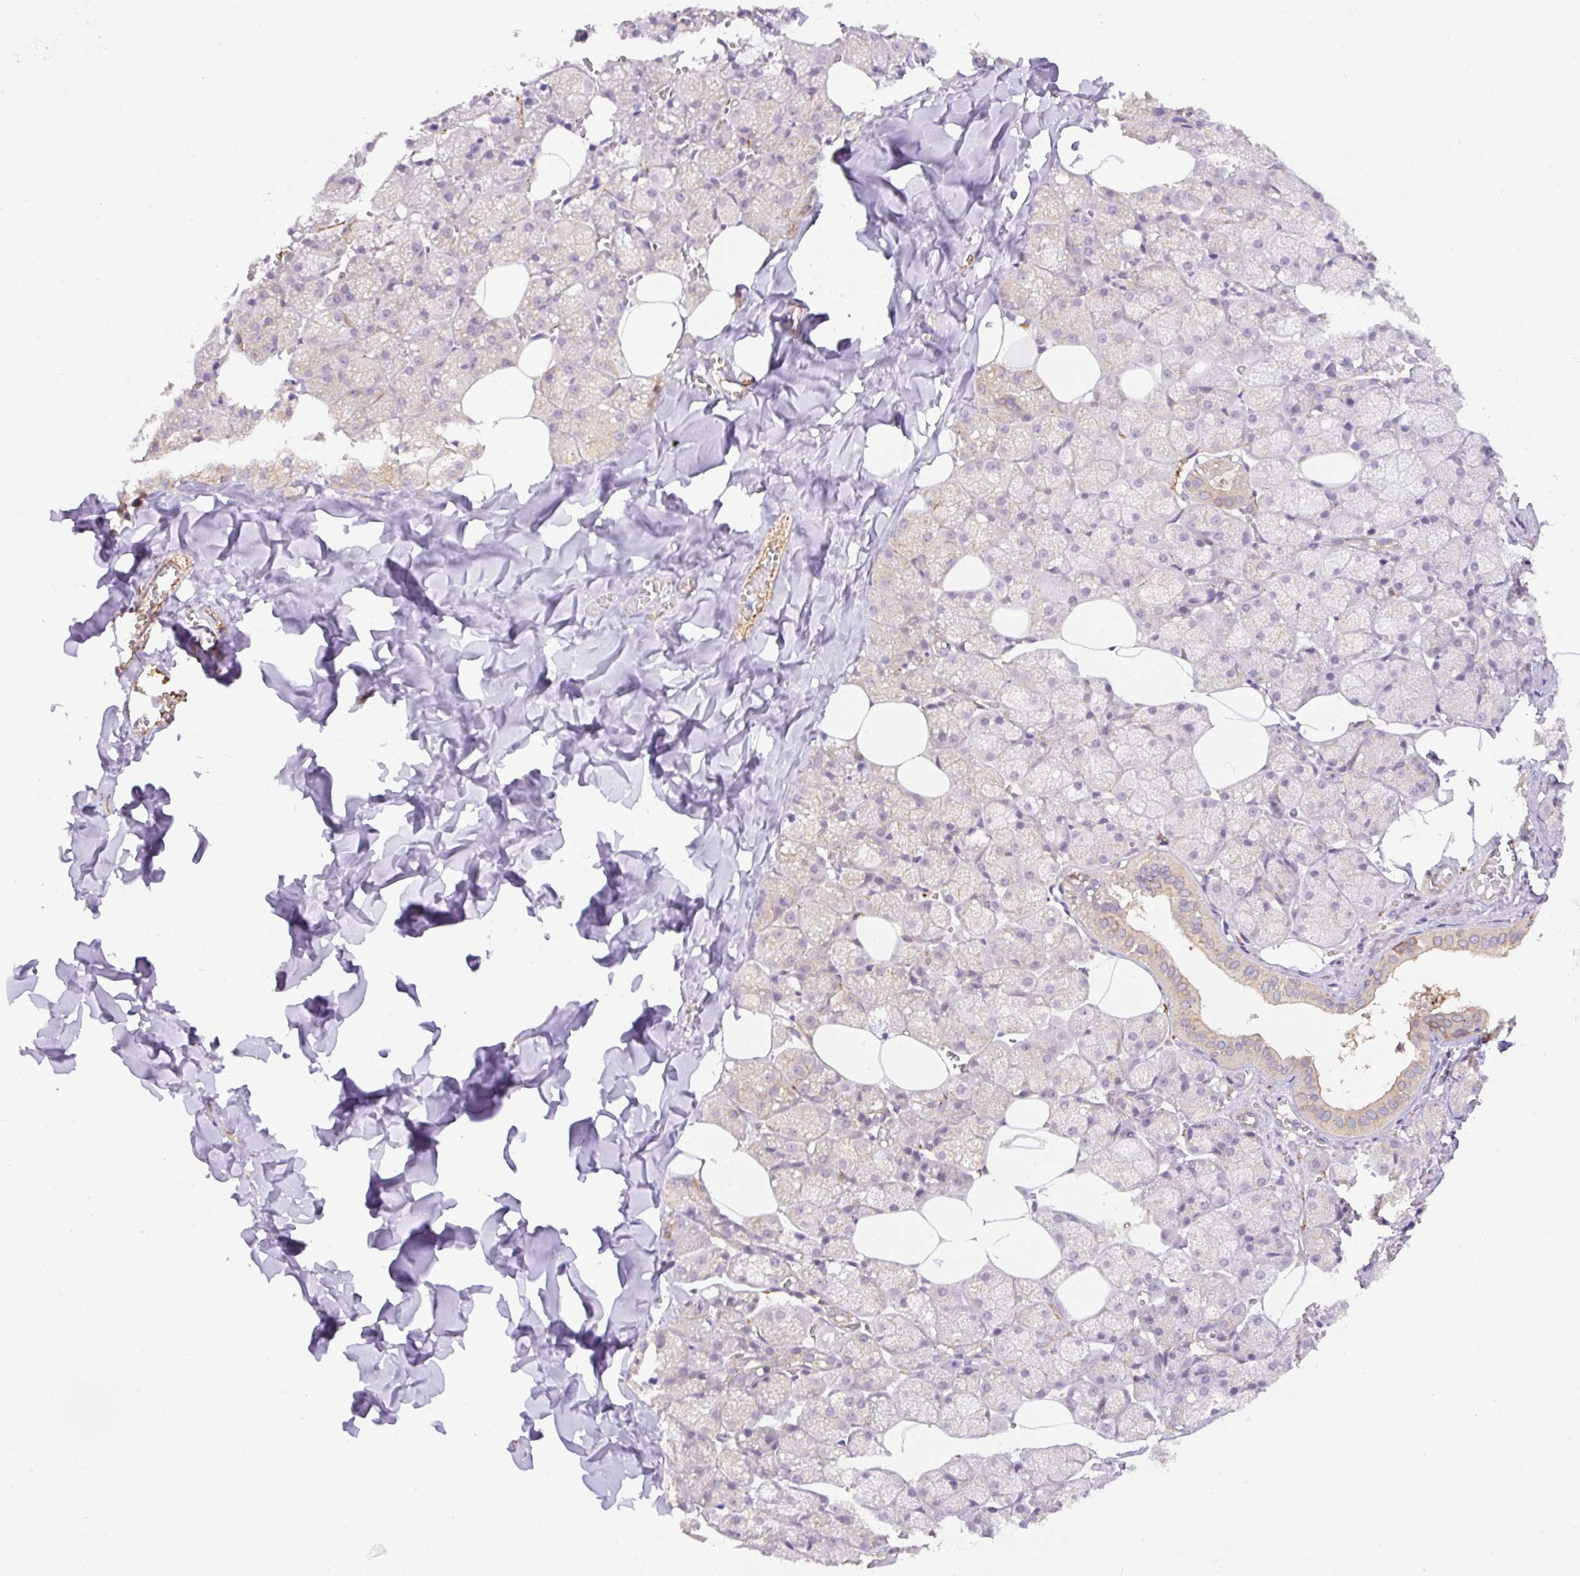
{"staining": {"intensity": "moderate", "quantity": "25%-75%", "location": "cytoplasmic/membranous"}, "tissue": "salivary gland", "cell_type": "Glandular cells", "image_type": "normal", "snomed": [{"axis": "morphology", "description": "Normal tissue, NOS"}, {"axis": "topography", "description": "Salivary gland"}, {"axis": "topography", "description": "Peripheral nerve tissue"}], "caption": "Immunohistochemistry (IHC) staining of normal salivary gland, which shows medium levels of moderate cytoplasmic/membranous expression in approximately 25%-75% of glandular cells indicating moderate cytoplasmic/membranous protein expression. The staining was performed using DAB (brown) for protein detection and nuclei were counterstained in hematoxylin (blue).", "gene": "COX8A", "patient": {"sex": "male", "age": 38}}